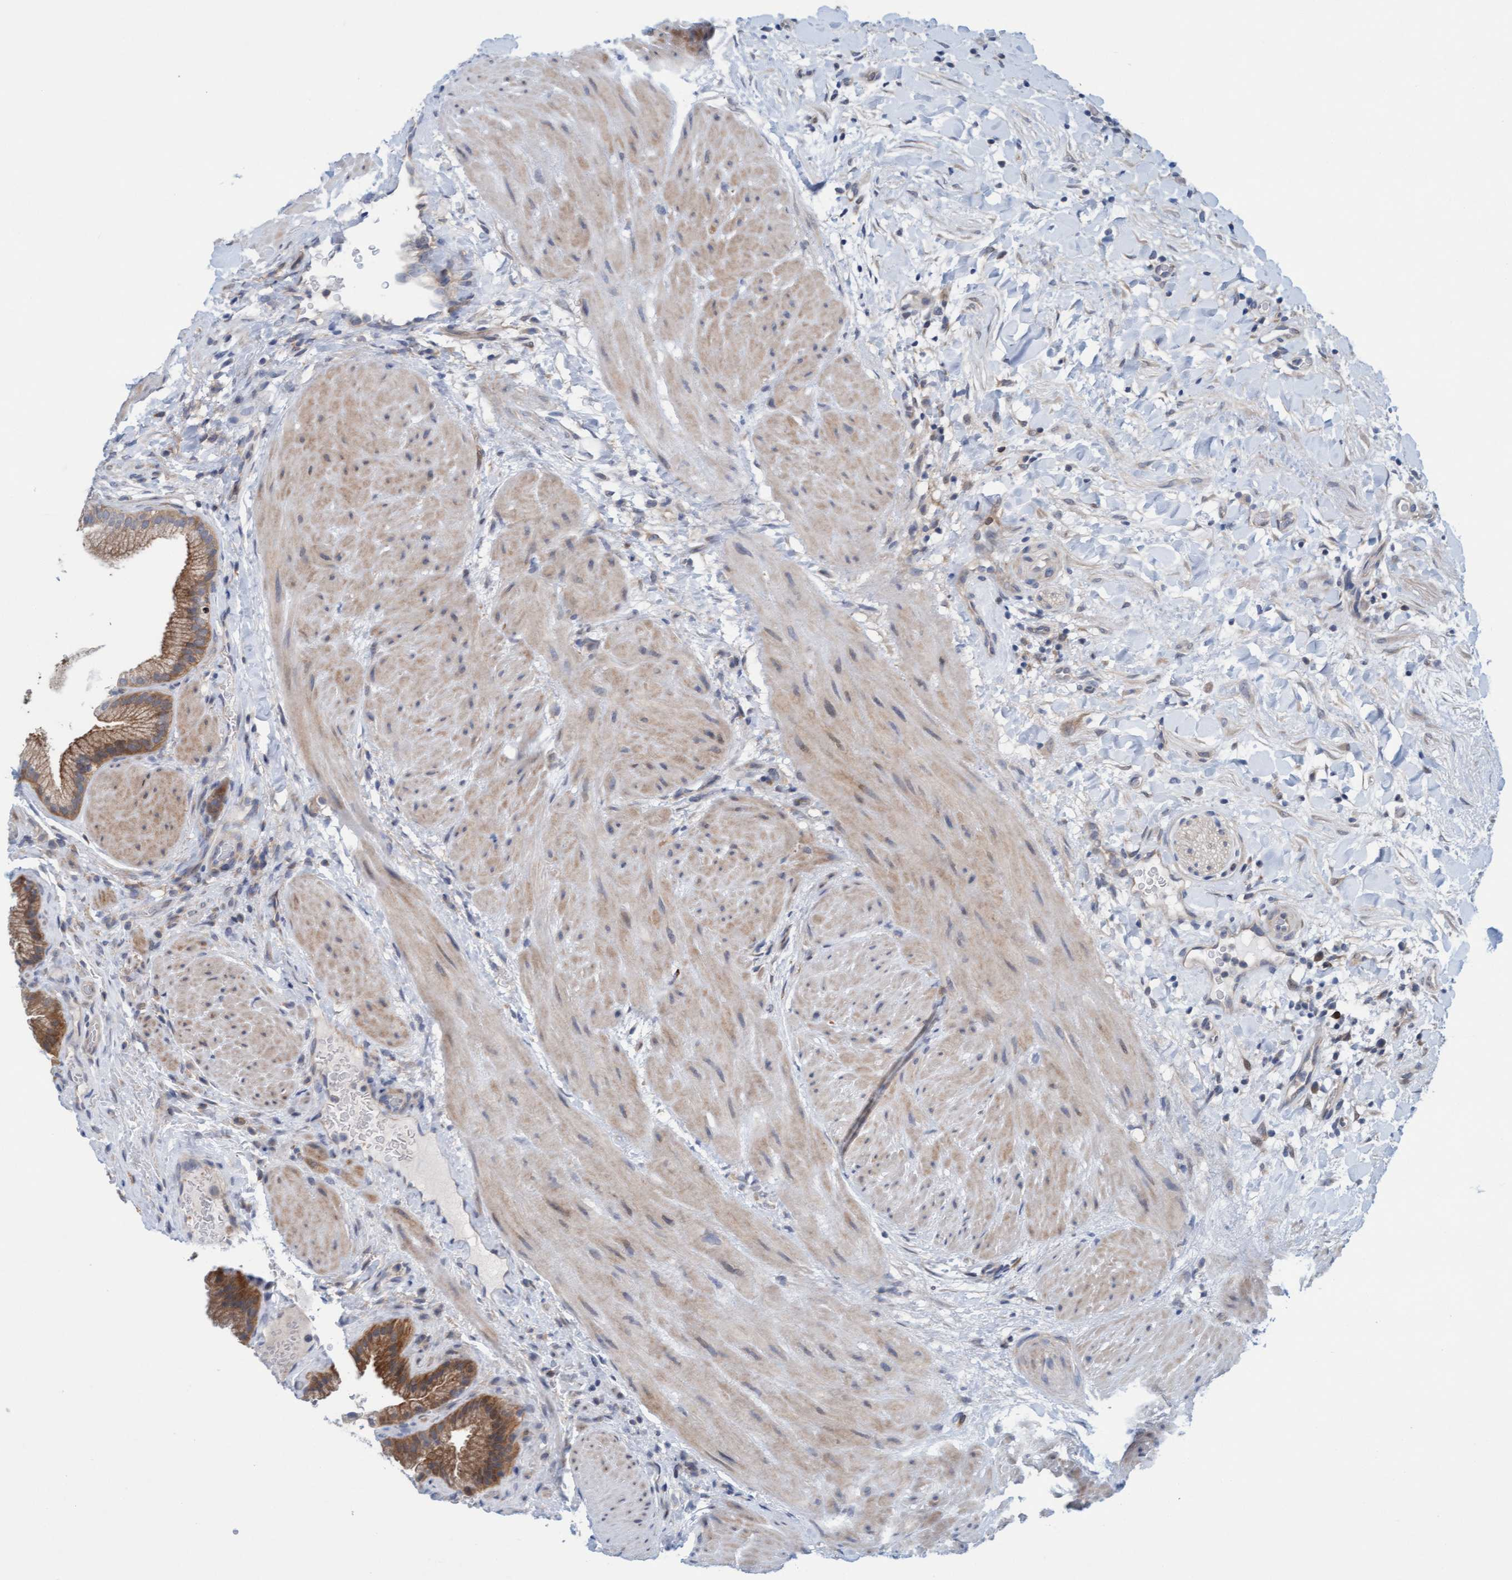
{"staining": {"intensity": "moderate", "quantity": ">75%", "location": "cytoplasmic/membranous"}, "tissue": "gallbladder", "cell_type": "Glandular cells", "image_type": "normal", "snomed": [{"axis": "morphology", "description": "Normal tissue, NOS"}, {"axis": "topography", "description": "Gallbladder"}], "caption": "Immunohistochemical staining of normal gallbladder shows moderate cytoplasmic/membranous protein expression in approximately >75% of glandular cells.", "gene": "KLHL25", "patient": {"sex": "male", "age": 49}}